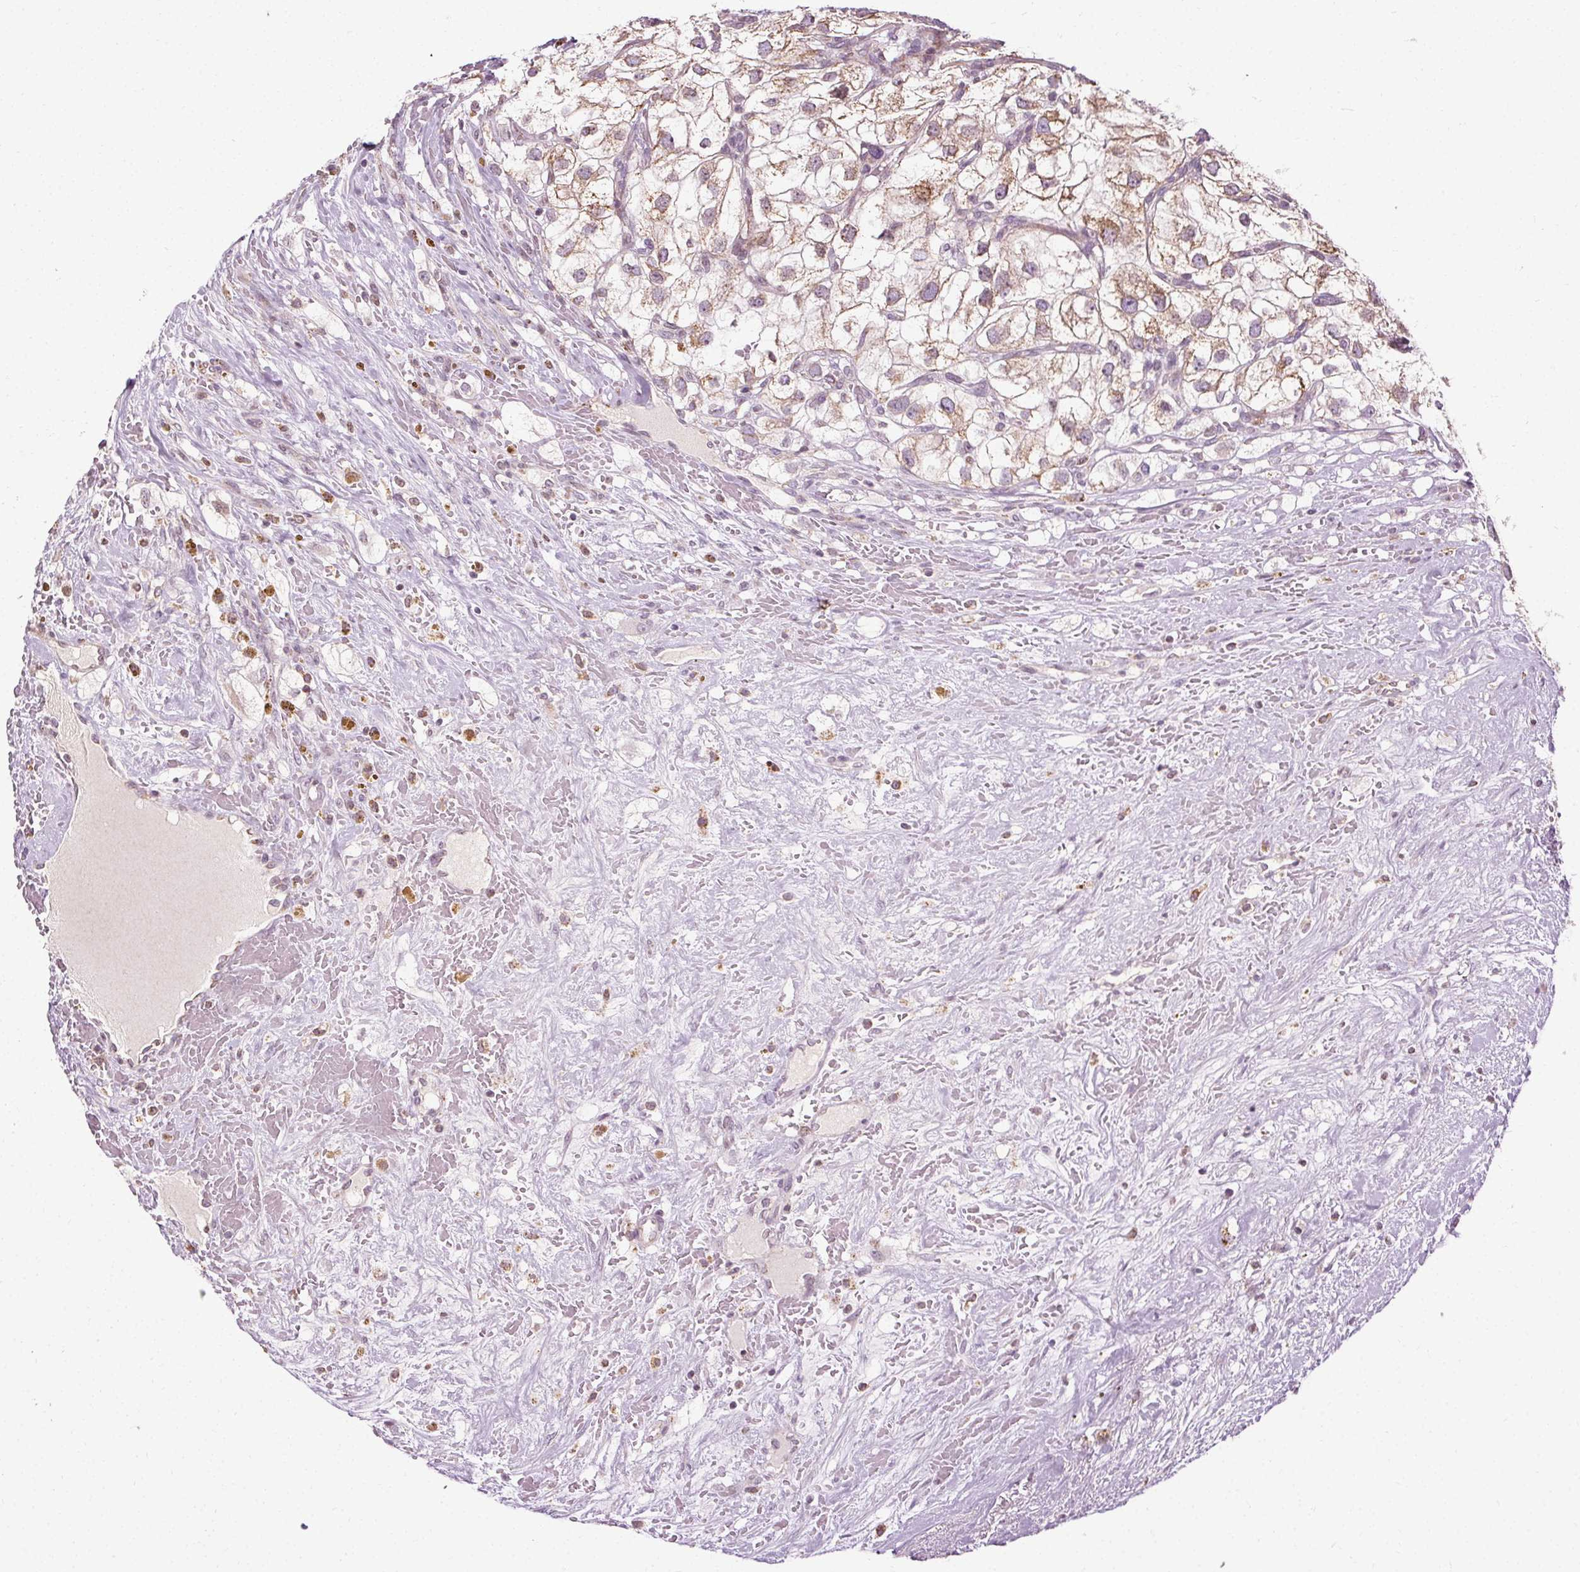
{"staining": {"intensity": "moderate", "quantity": "<25%", "location": "cytoplasmic/membranous"}, "tissue": "renal cancer", "cell_type": "Tumor cells", "image_type": "cancer", "snomed": [{"axis": "morphology", "description": "Adenocarcinoma, NOS"}, {"axis": "topography", "description": "Kidney"}], "caption": "Approximately <25% of tumor cells in renal cancer exhibit moderate cytoplasmic/membranous protein expression as visualized by brown immunohistochemical staining.", "gene": "LFNG", "patient": {"sex": "male", "age": 59}}